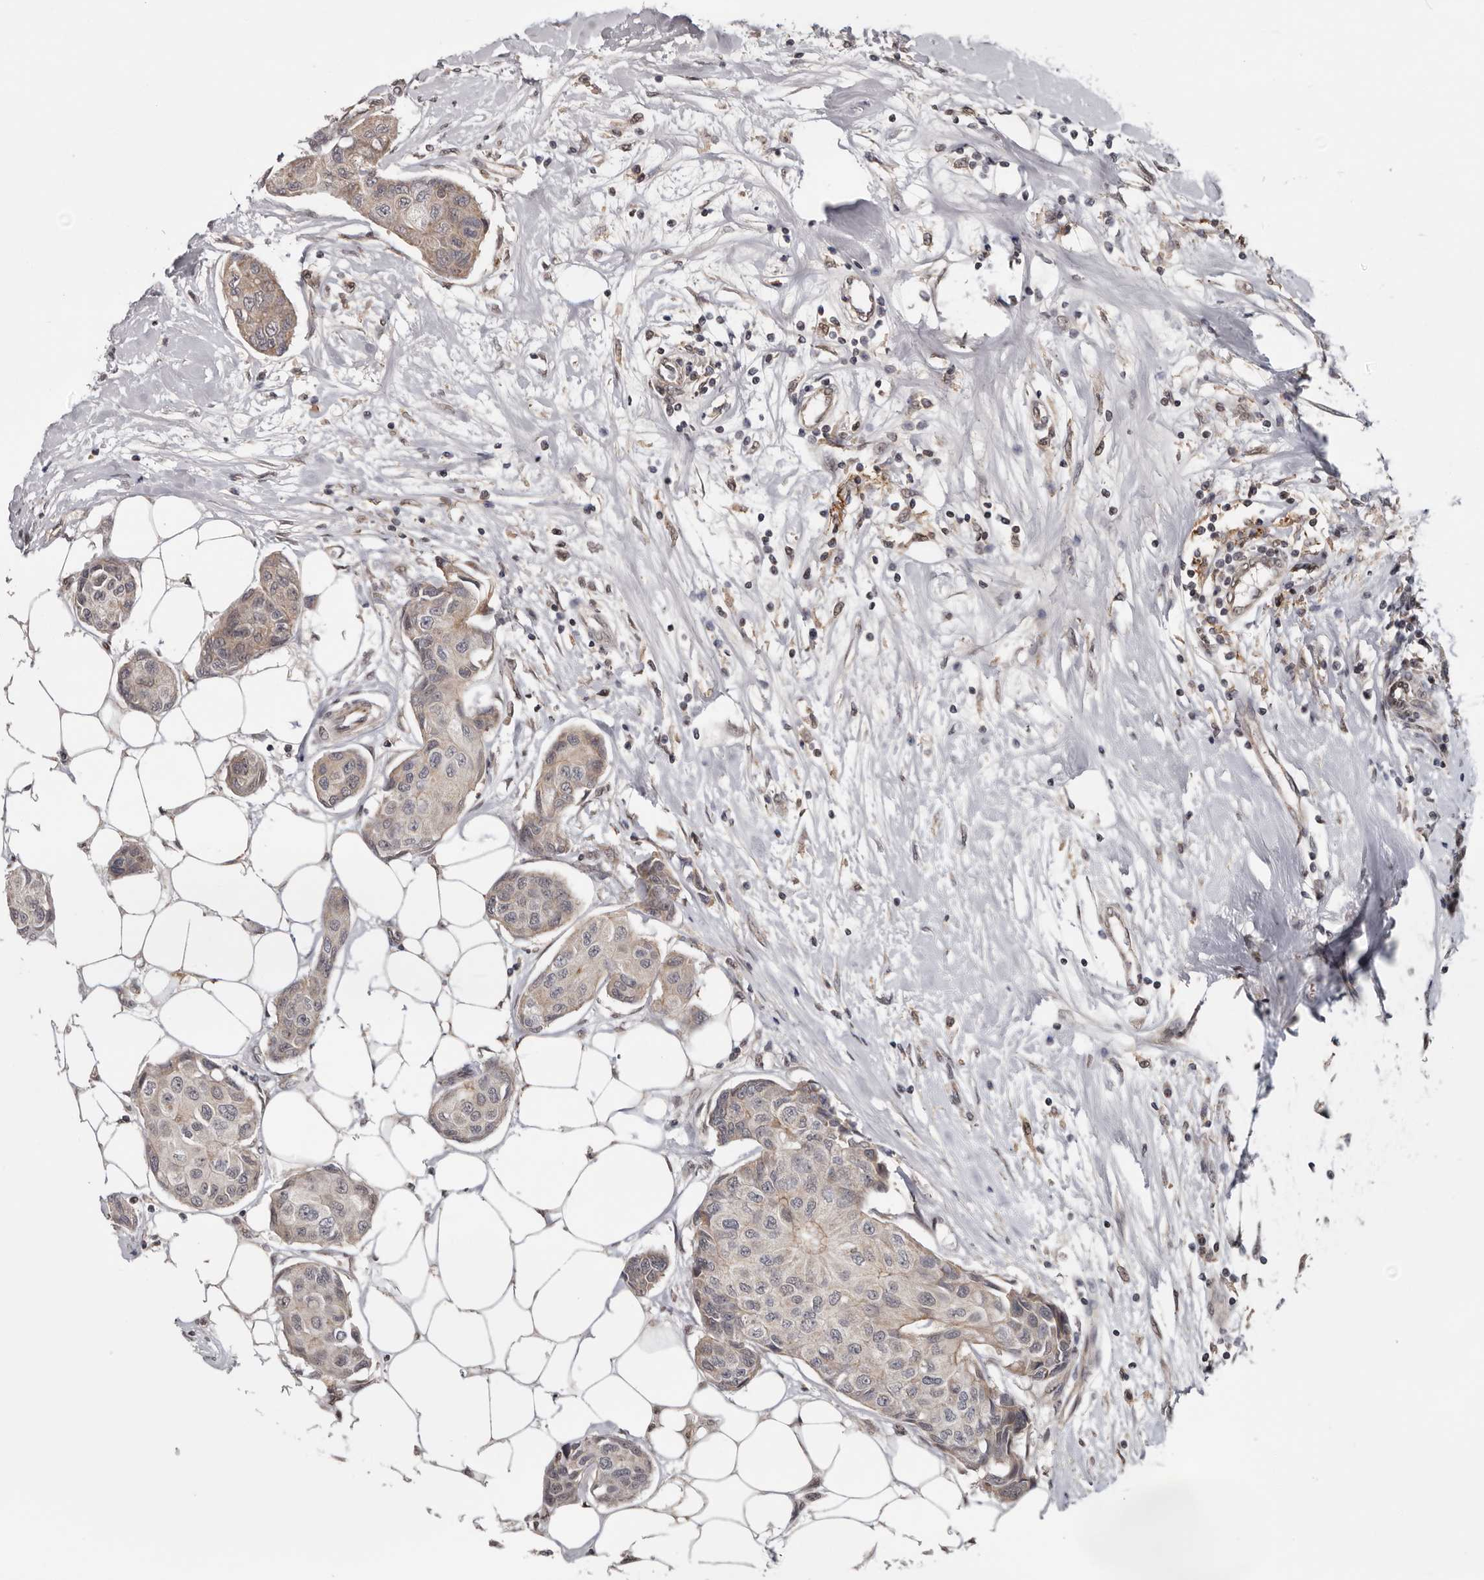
{"staining": {"intensity": "weak", "quantity": "<25%", "location": "cytoplasmic/membranous"}, "tissue": "breast cancer", "cell_type": "Tumor cells", "image_type": "cancer", "snomed": [{"axis": "morphology", "description": "Duct carcinoma"}, {"axis": "topography", "description": "Breast"}], "caption": "Immunohistochemistry (IHC) histopathology image of neoplastic tissue: human infiltrating ductal carcinoma (breast) stained with DAB shows no significant protein staining in tumor cells. (DAB (3,3'-diaminobenzidine) IHC, high magnification).", "gene": "MOGAT2", "patient": {"sex": "female", "age": 80}}